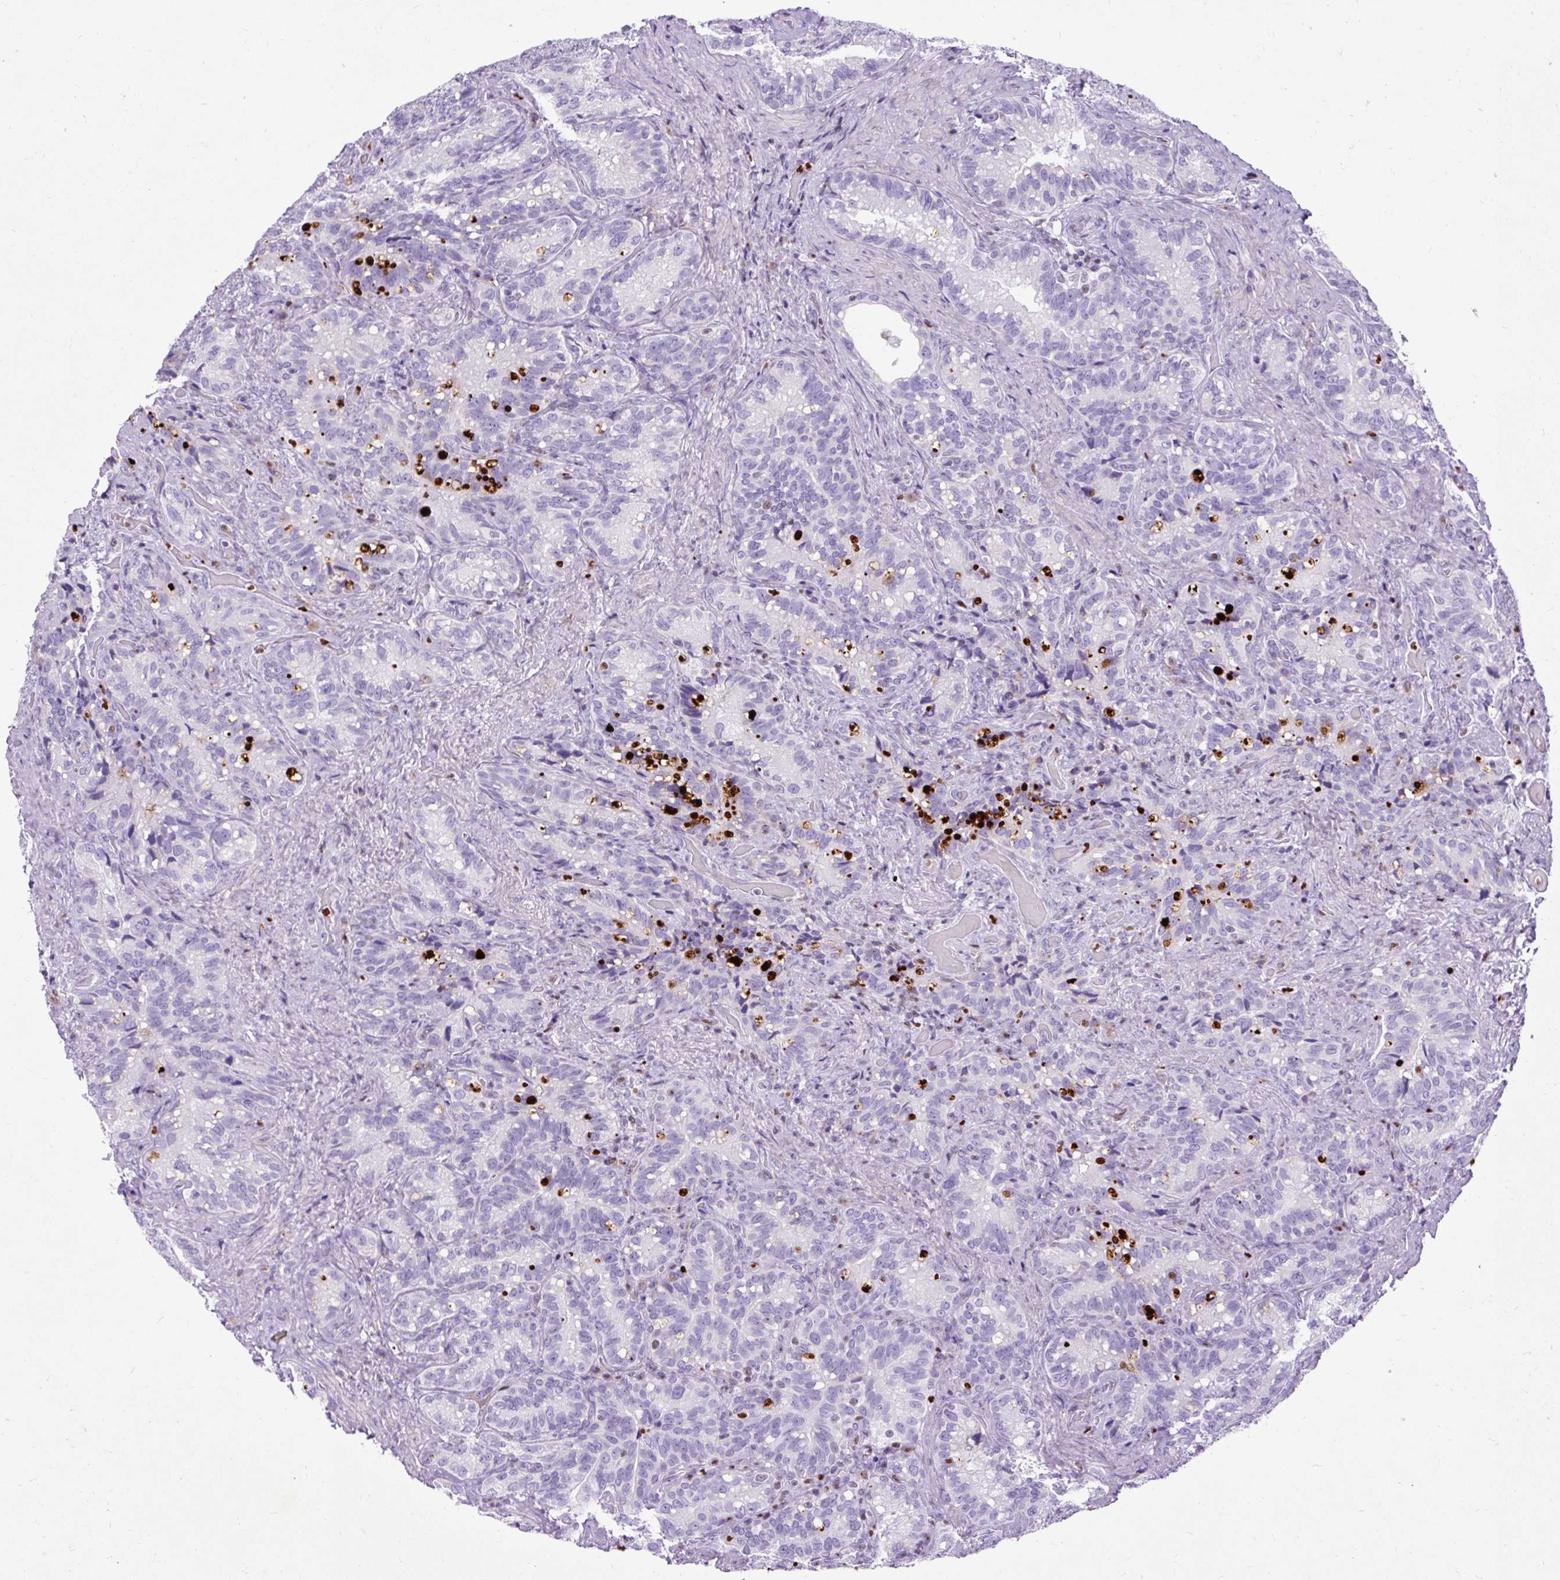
{"staining": {"intensity": "negative", "quantity": "none", "location": "none"}, "tissue": "seminal vesicle", "cell_type": "Glandular cells", "image_type": "normal", "snomed": [{"axis": "morphology", "description": "Normal tissue, NOS"}, {"axis": "topography", "description": "Seminal veicle"}], "caption": "IHC of unremarkable seminal vesicle demonstrates no staining in glandular cells.", "gene": "SPC24", "patient": {"sex": "male", "age": 68}}